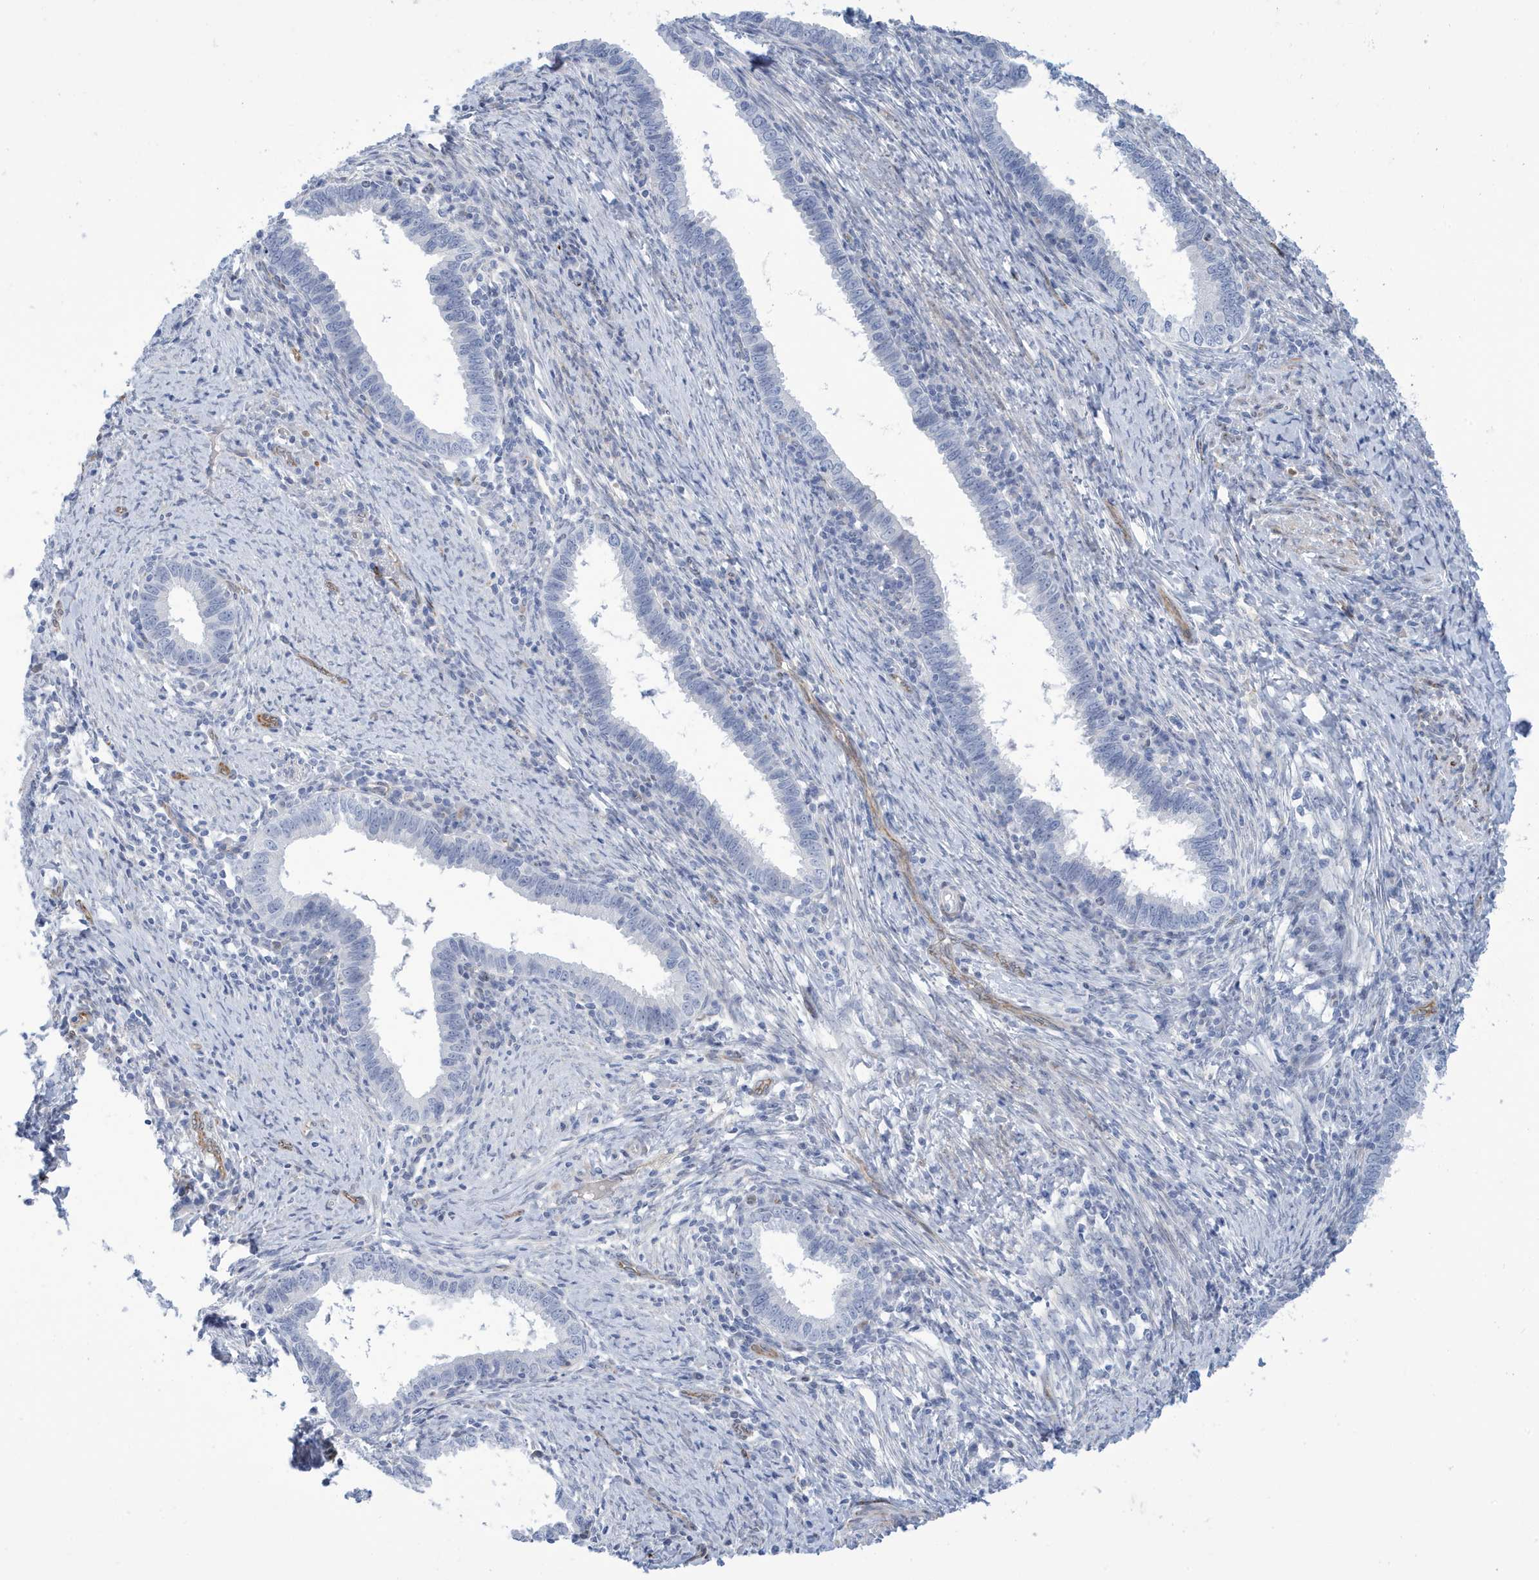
{"staining": {"intensity": "negative", "quantity": "none", "location": "none"}, "tissue": "cervical cancer", "cell_type": "Tumor cells", "image_type": "cancer", "snomed": [{"axis": "morphology", "description": "Adenocarcinoma, NOS"}, {"axis": "topography", "description": "Cervix"}], "caption": "The histopathology image displays no staining of tumor cells in adenocarcinoma (cervical). (DAB (3,3'-diaminobenzidine) IHC, high magnification).", "gene": "SEMA3F", "patient": {"sex": "female", "age": 36}}